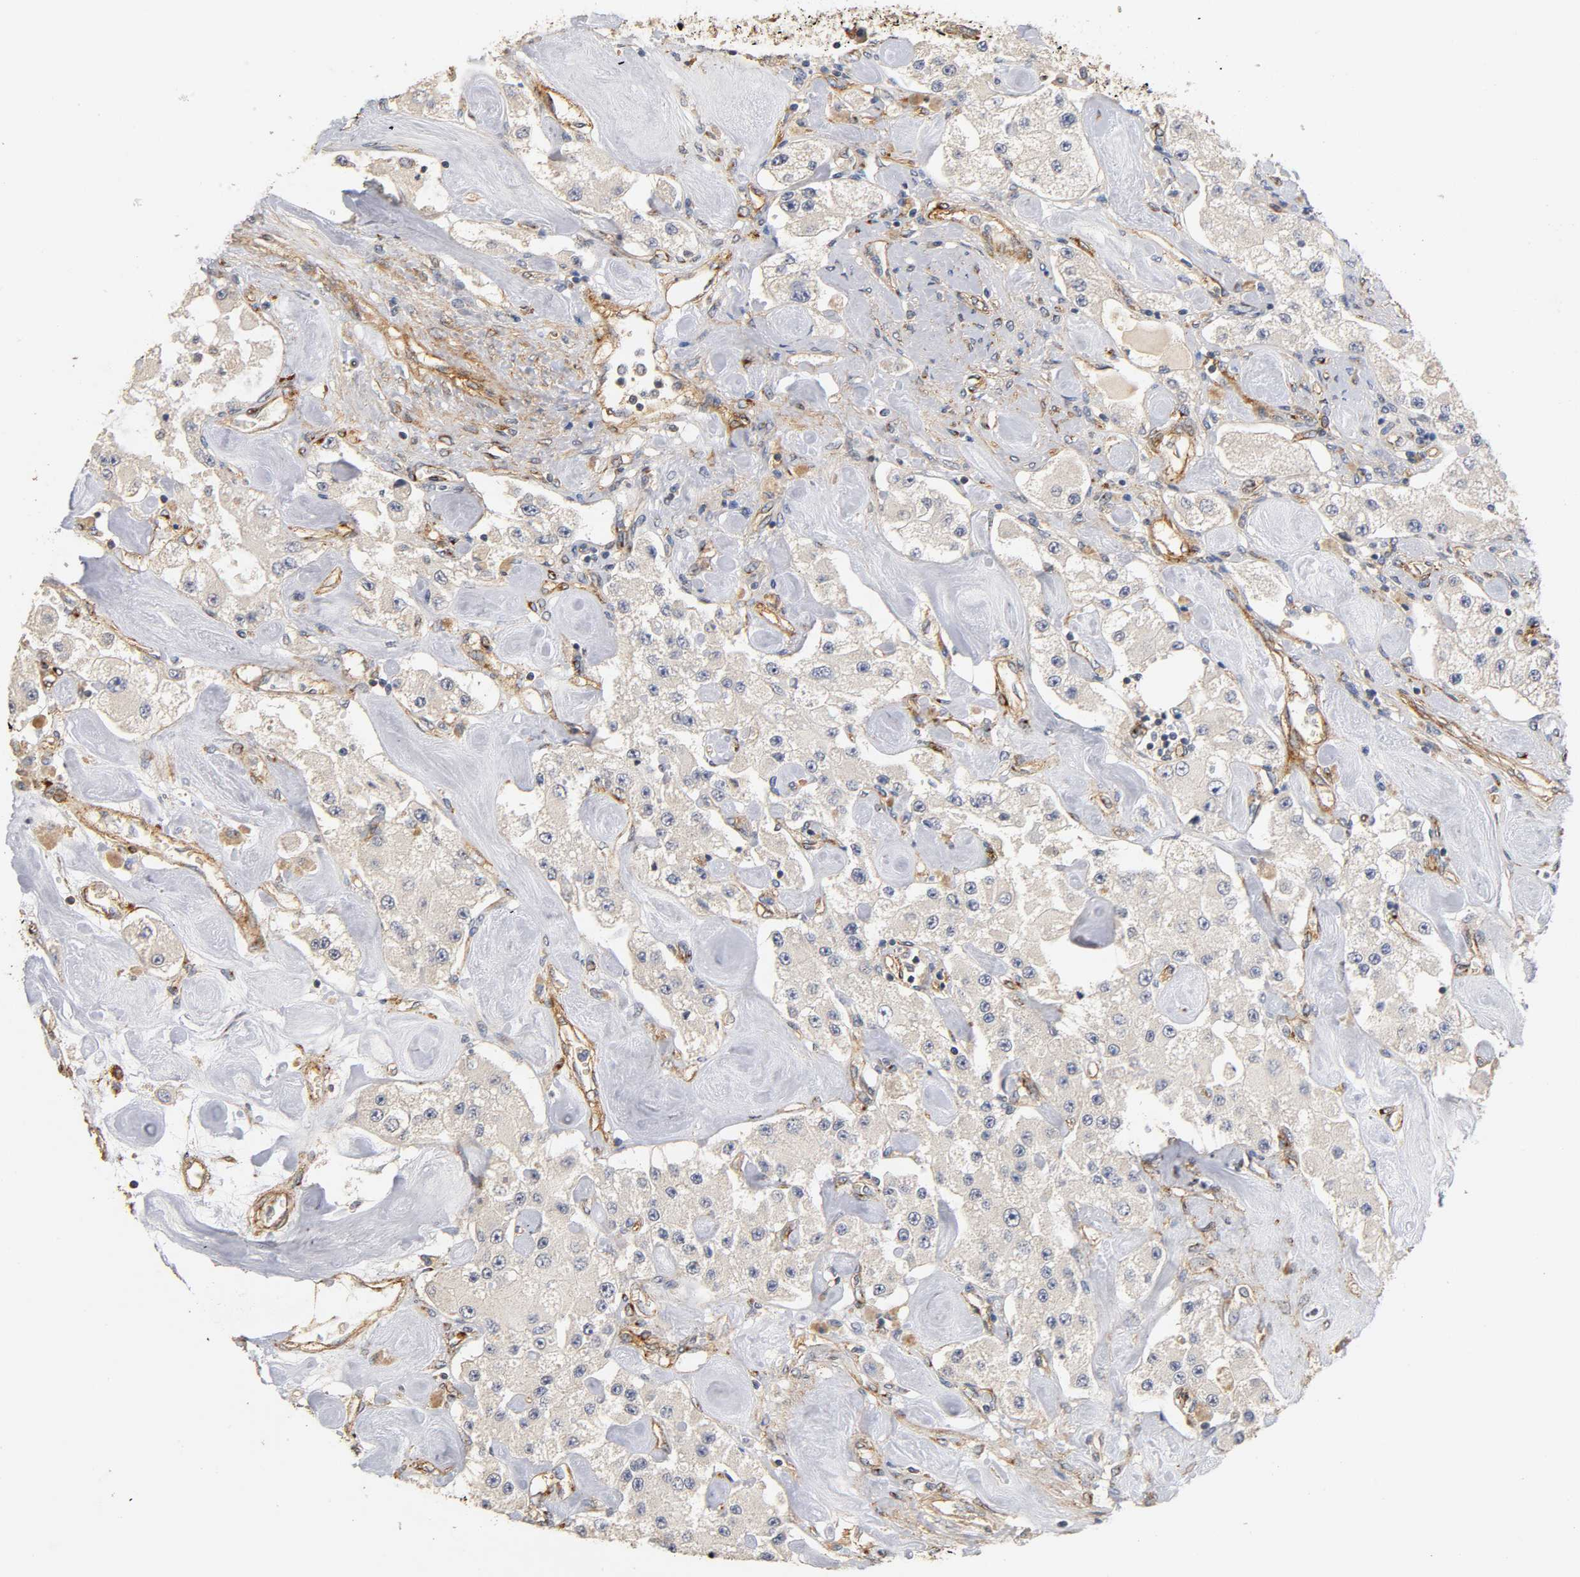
{"staining": {"intensity": "negative", "quantity": "none", "location": "none"}, "tissue": "carcinoid", "cell_type": "Tumor cells", "image_type": "cancer", "snomed": [{"axis": "morphology", "description": "Carcinoid, malignant, NOS"}, {"axis": "topography", "description": "Pancreas"}], "caption": "Protein analysis of carcinoid shows no significant positivity in tumor cells.", "gene": "IFITM3", "patient": {"sex": "male", "age": 41}}